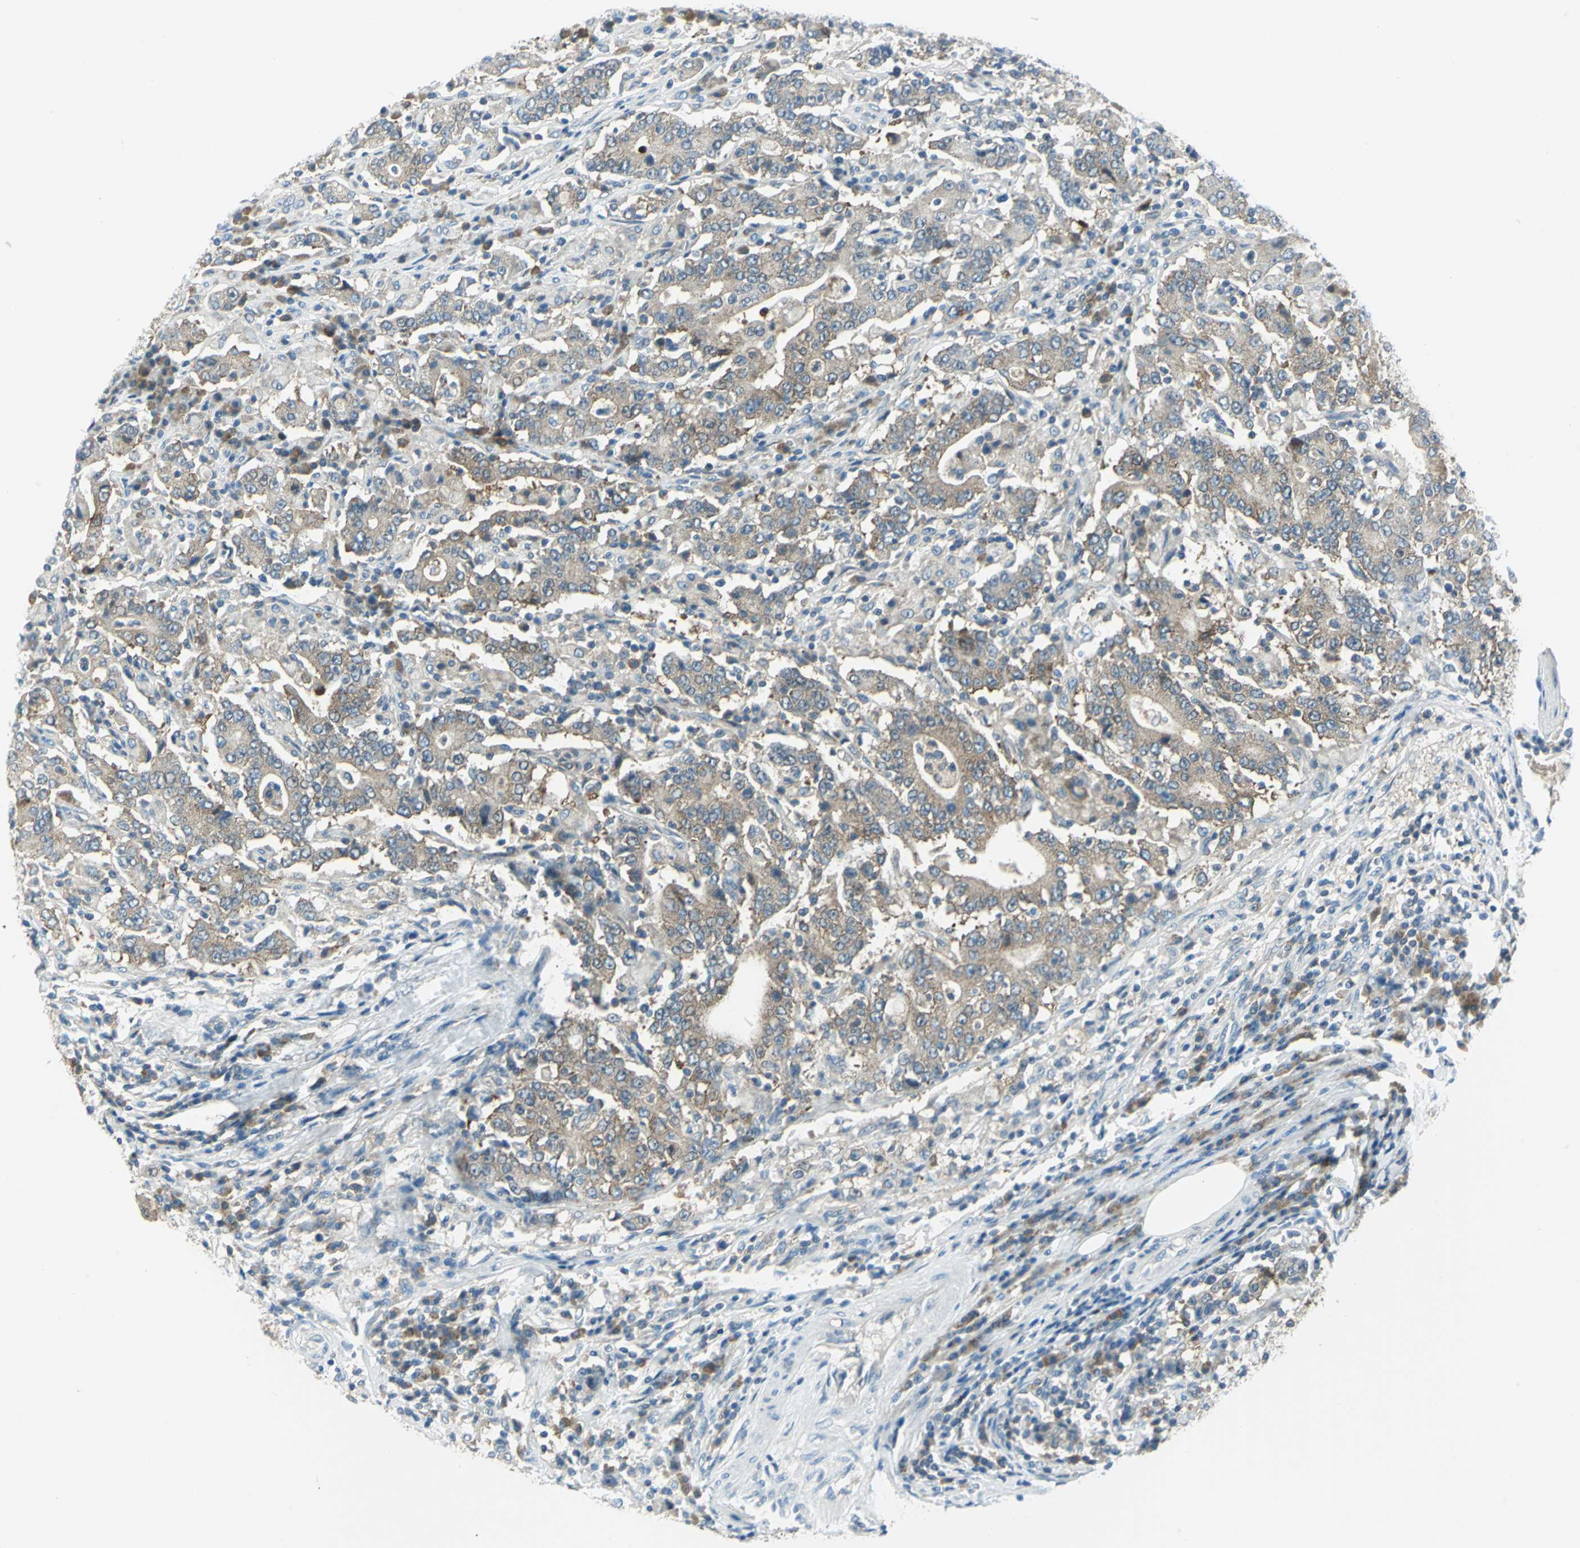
{"staining": {"intensity": "weak", "quantity": "25%-75%", "location": "cytoplasmic/membranous"}, "tissue": "stomach cancer", "cell_type": "Tumor cells", "image_type": "cancer", "snomed": [{"axis": "morphology", "description": "Normal tissue, NOS"}, {"axis": "morphology", "description": "Adenocarcinoma, NOS"}, {"axis": "topography", "description": "Stomach, upper"}, {"axis": "topography", "description": "Stomach"}], "caption": "A high-resolution photomicrograph shows immunohistochemistry staining of stomach cancer, which displays weak cytoplasmic/membranous staining in about 25%-75% of tumor cells.", "gene": "ALDOA", "patient": {"sex": "male", "age": 59}}